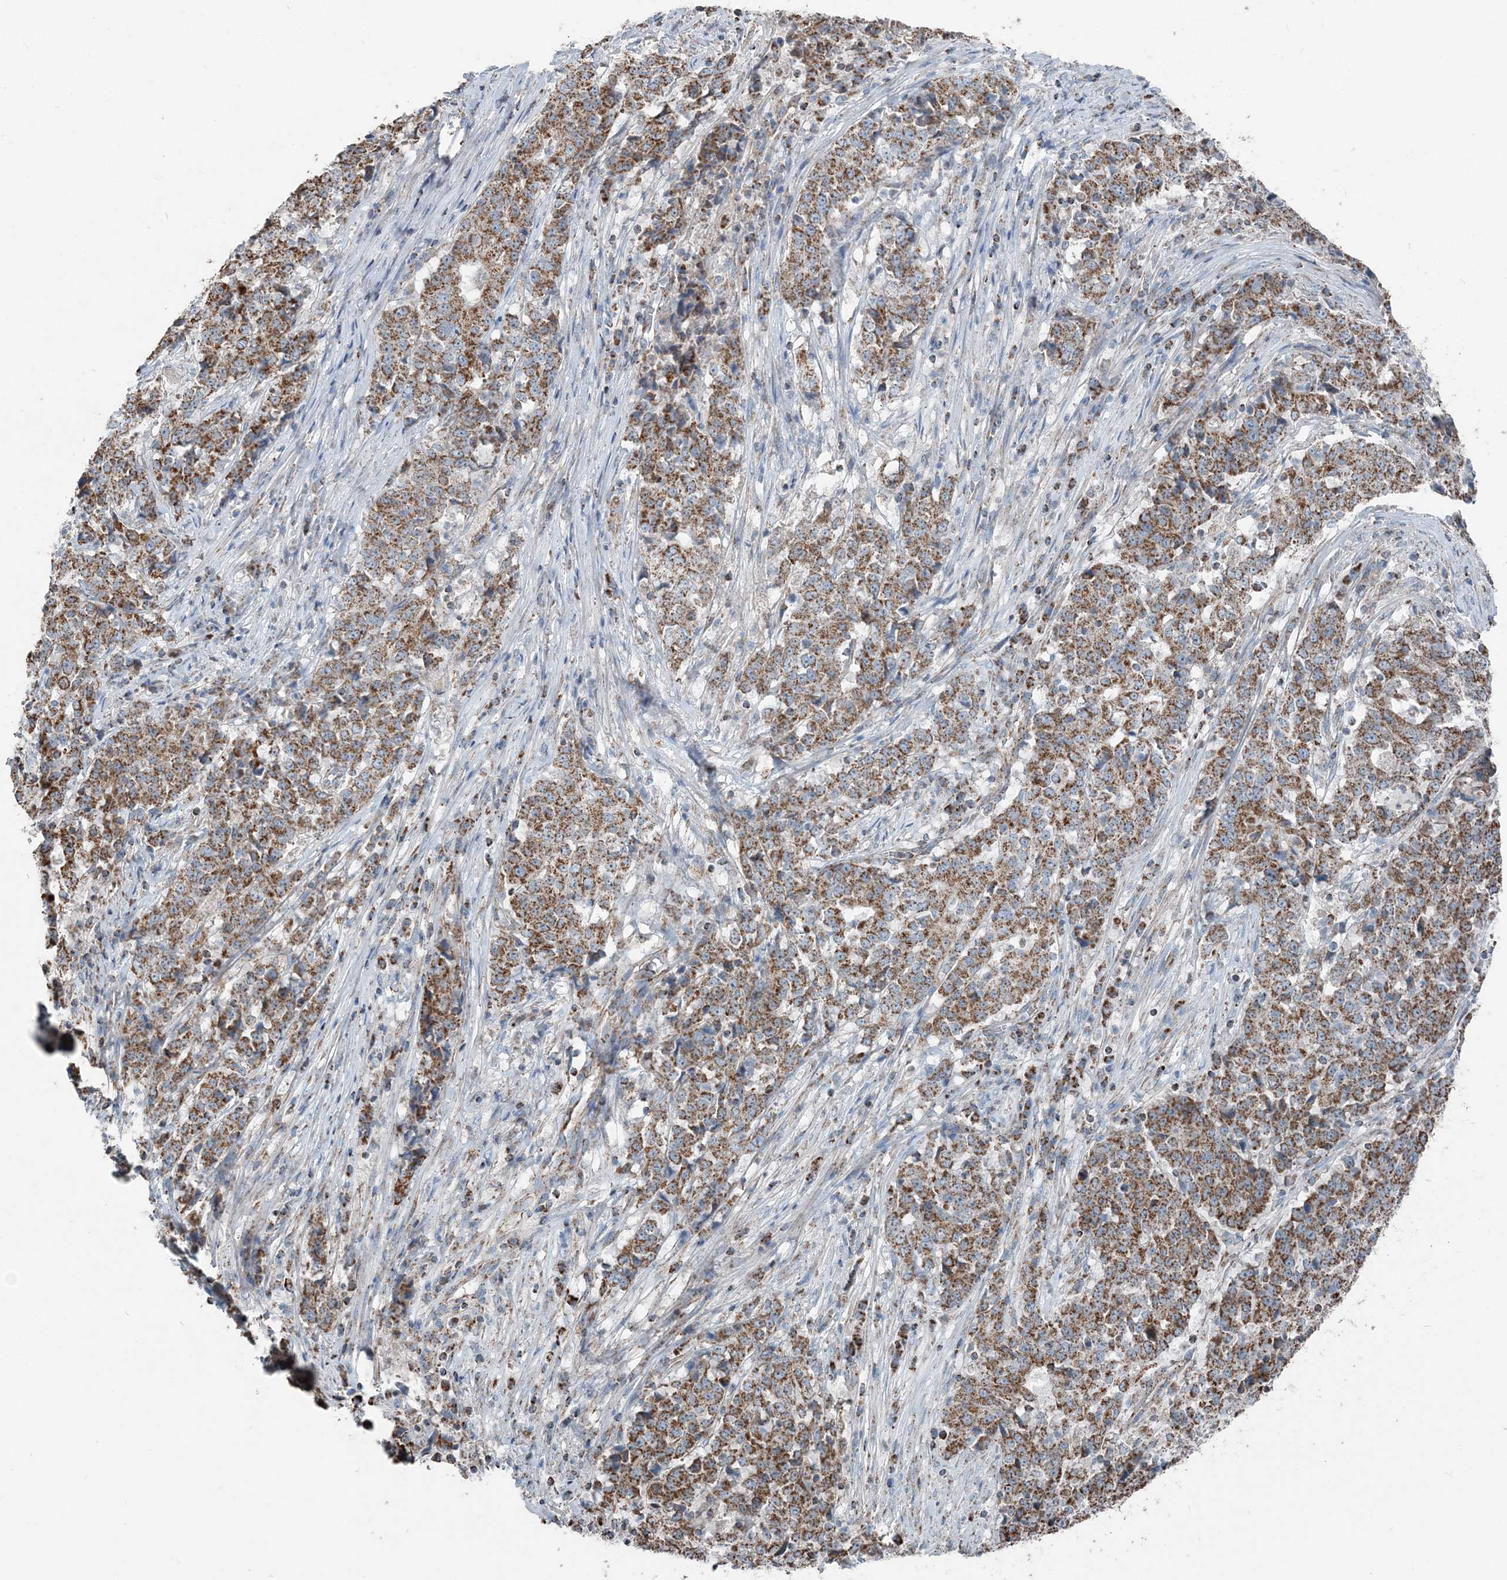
{"staining": {"intensity": "moderate", "quantity": ">75%", "location": "cytoplasmic/membranous"}, "tissue": "stomach cancer", "cell_type": "Tumor cells", "image_type": "cancer", "snomed": [{"axis": "morphology", "description": "Adenocarcinoma, NOS"}, {"axis": "topography", "description": "Stomach"}], "caption": "Tumor cells display medium levels of moderate cytoplasmic/membranous expression in approximately >75% of cells in human stomach cancer (adenocarcinoma).", "gene": "SUCLG1", "patient": {"sex": "male", "age": 59}}